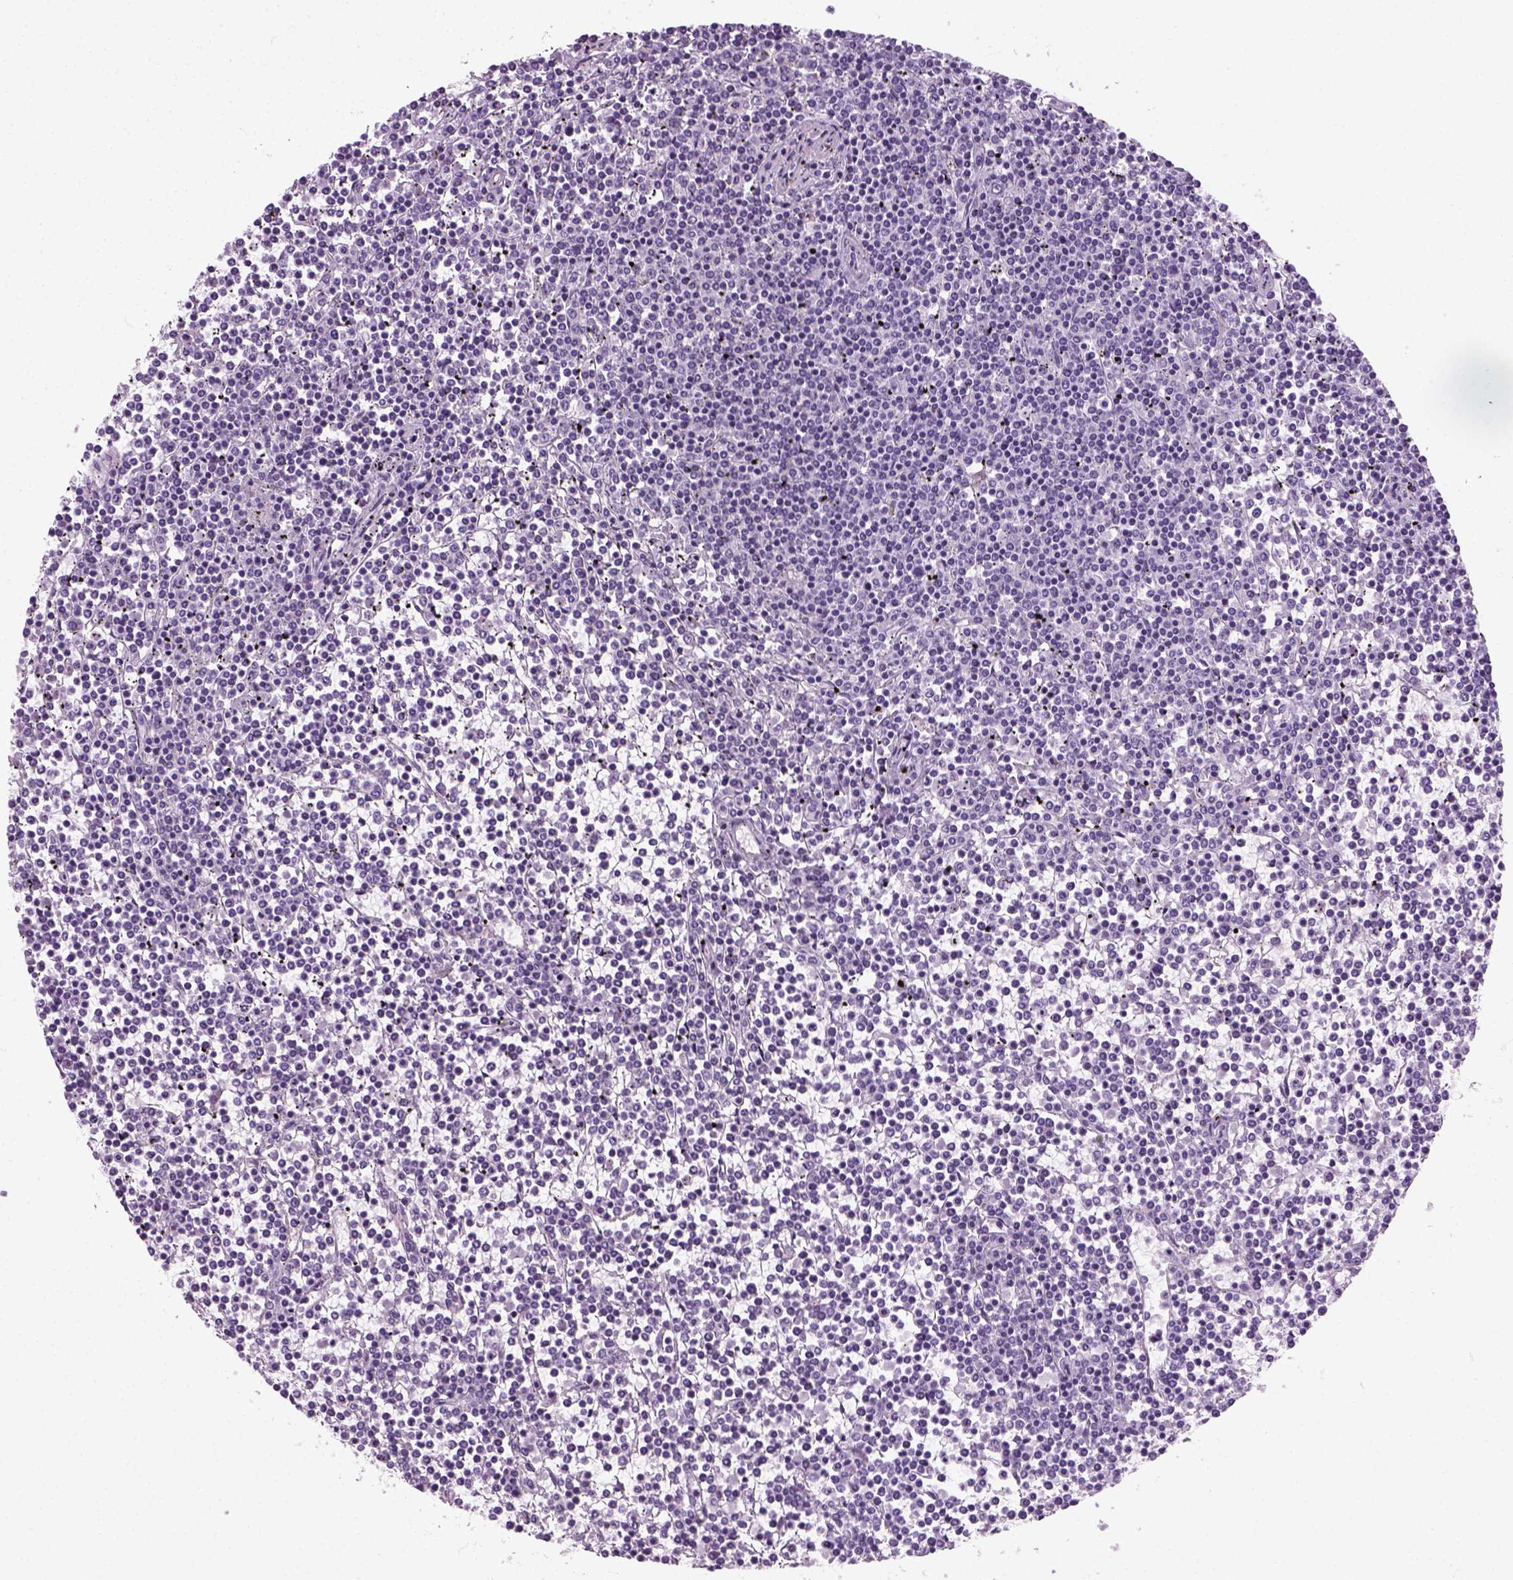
{"staining": {"intensity": "negative", "quantity": "none", "location": "none"}, "tissue": "lymphoma", "cell_type": "Tumor cells", "image_type": "cancer", "snomed": [{"axis": "morphology", "description": "Malignant lymphoma, non-Hodgkin's type, Low grade"}, {"axis": "topography", "description": "Spleen"}], "caption": "IHC of malignant lymphoma, non-Hodgkin's type (low-grade) reveals no positivity in tumor cells. The staining is performed using DAB brown chromogen with nuclei counter-stained in using hematoxylin.", "gene": "SLC12A5", "patient": {"sex": "female", "age": 19}}